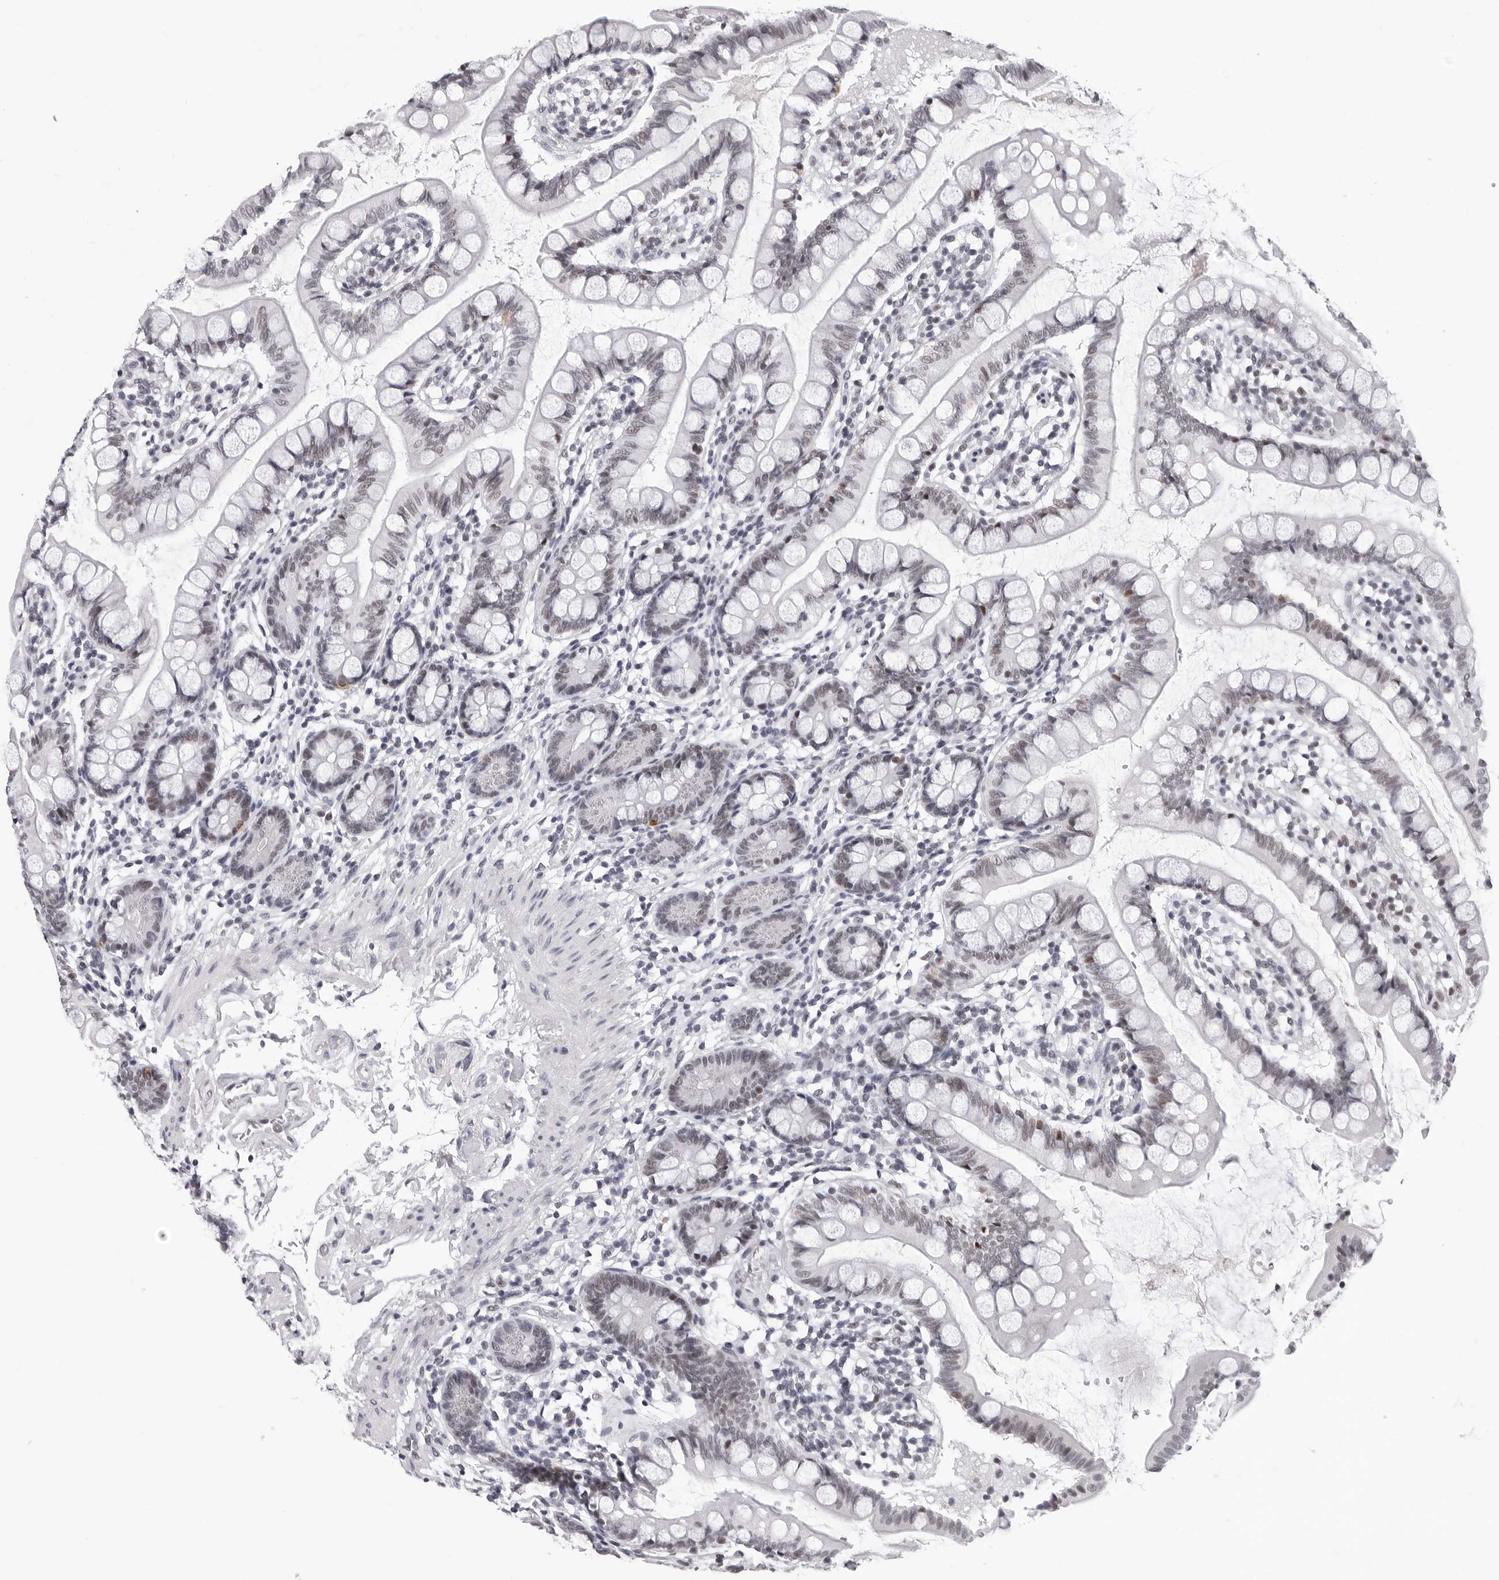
{"staining": {"intensity": "weak", "quantity": "<25%", "location": "nuclear"}, "tissue": "small intestine", "cell_type": "Glandular cells", "image_type": "normal", "snomed": [{"axis": "morphology", "description": "Normal tissue, NOS"}, {"axis": "topography", "description": "Small intestine"}], "caption": "Human small intestine stained for a protein using immunohistochemistry (IHC) reveals no staining in glandular cells.", "gene": "SF3B4", "patient": {"sex": "female", "age": 84}}